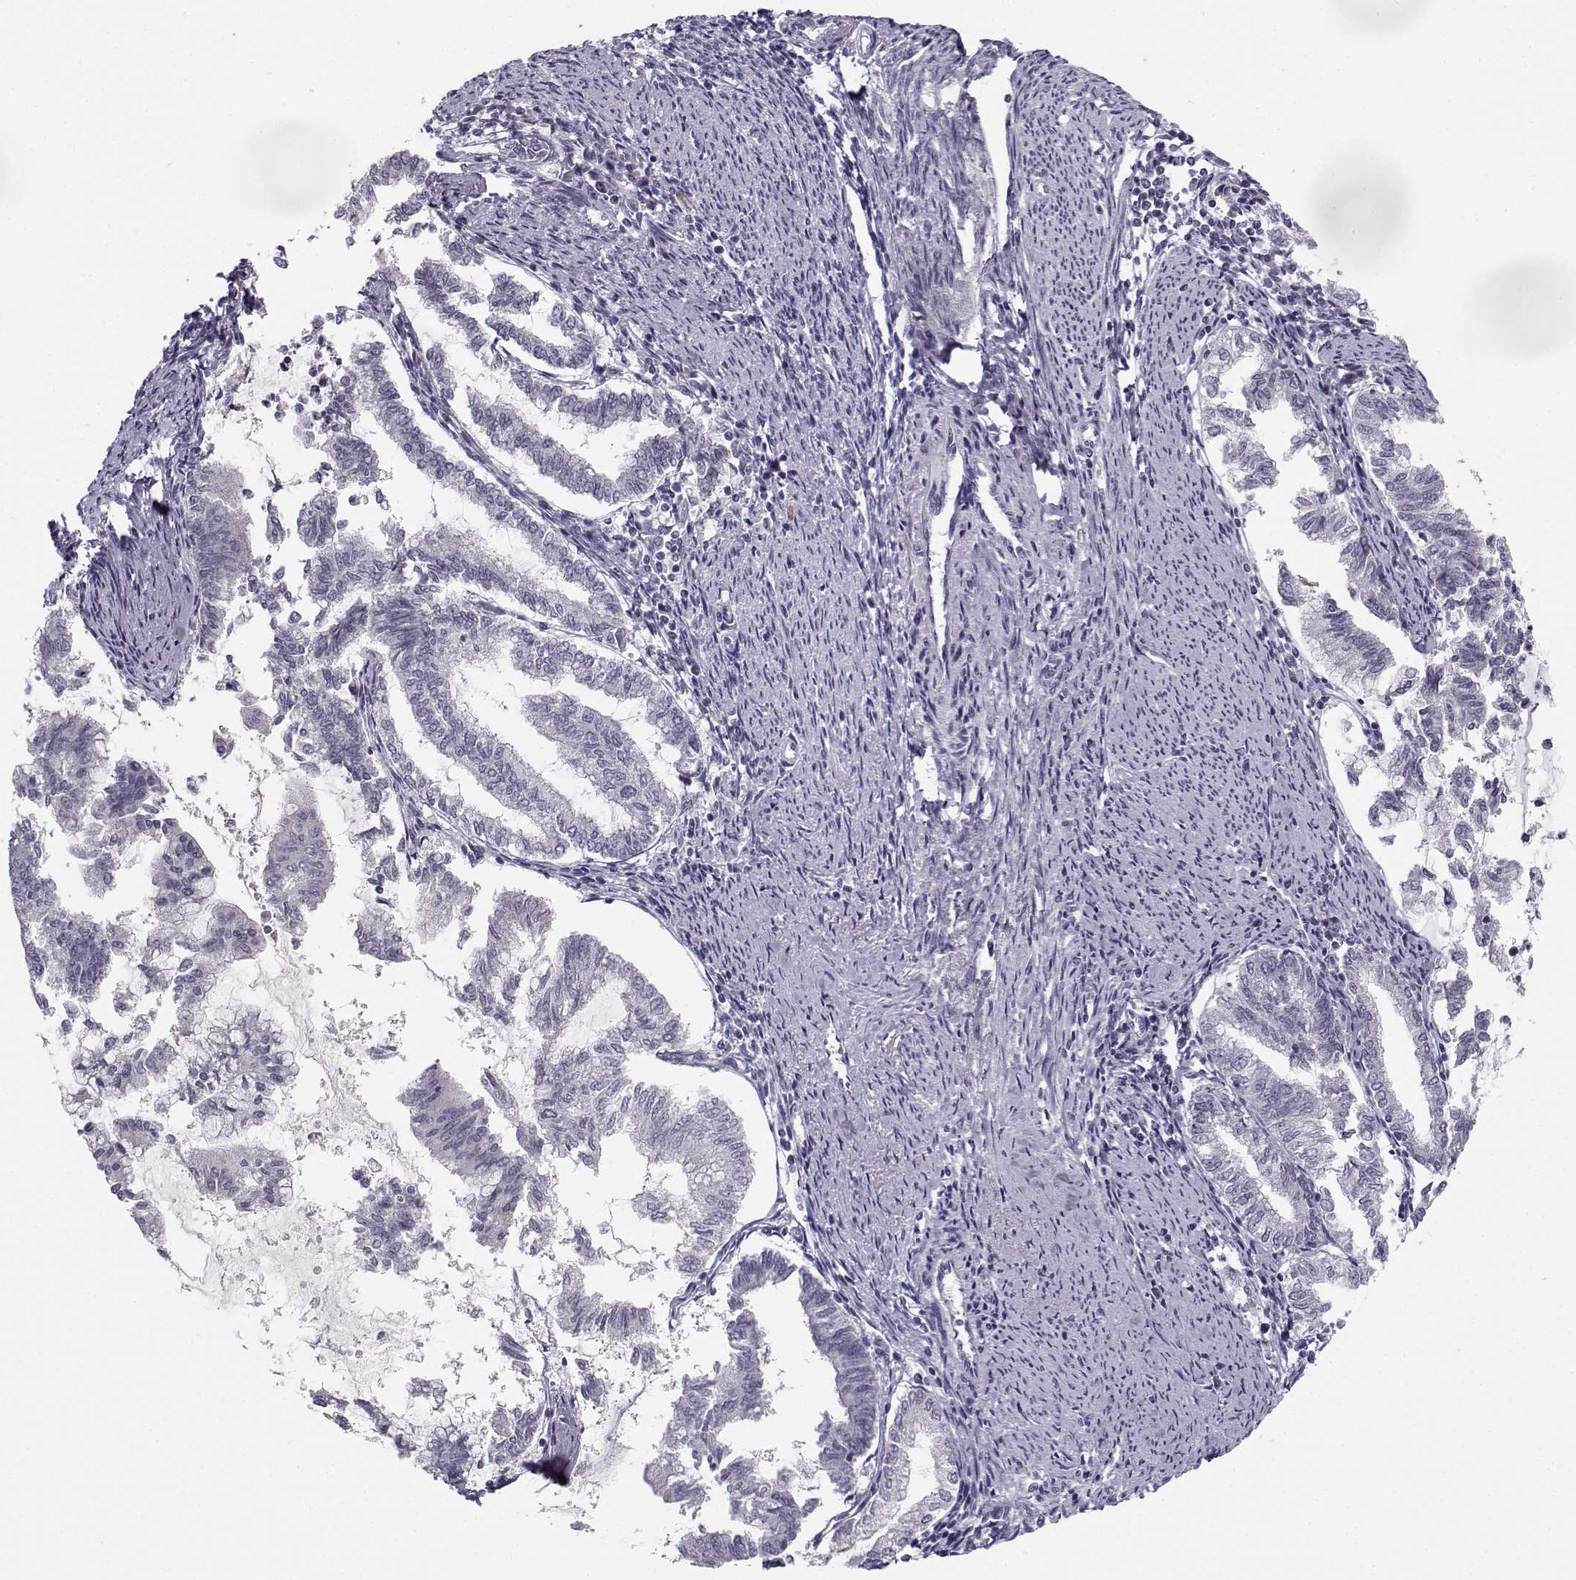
{"staining": {"intensity": "negative", "quantity": "none", "location": "none"}, "tissue": "endometrial cancer", "cell_type": "Tumor cells", "image_type": "cancer", "snomed": [{"axis": "morphology", "description": "Adenocarcinoma, NOS"}, {"axis": "topography", "description": "Endometrium"}], "caption": "A micrograph of human endometrial adenocarcinoma is negative for staining in tumor cells.", "gene": "DDX25", "patient": {"sex": "female", "age": 79}}